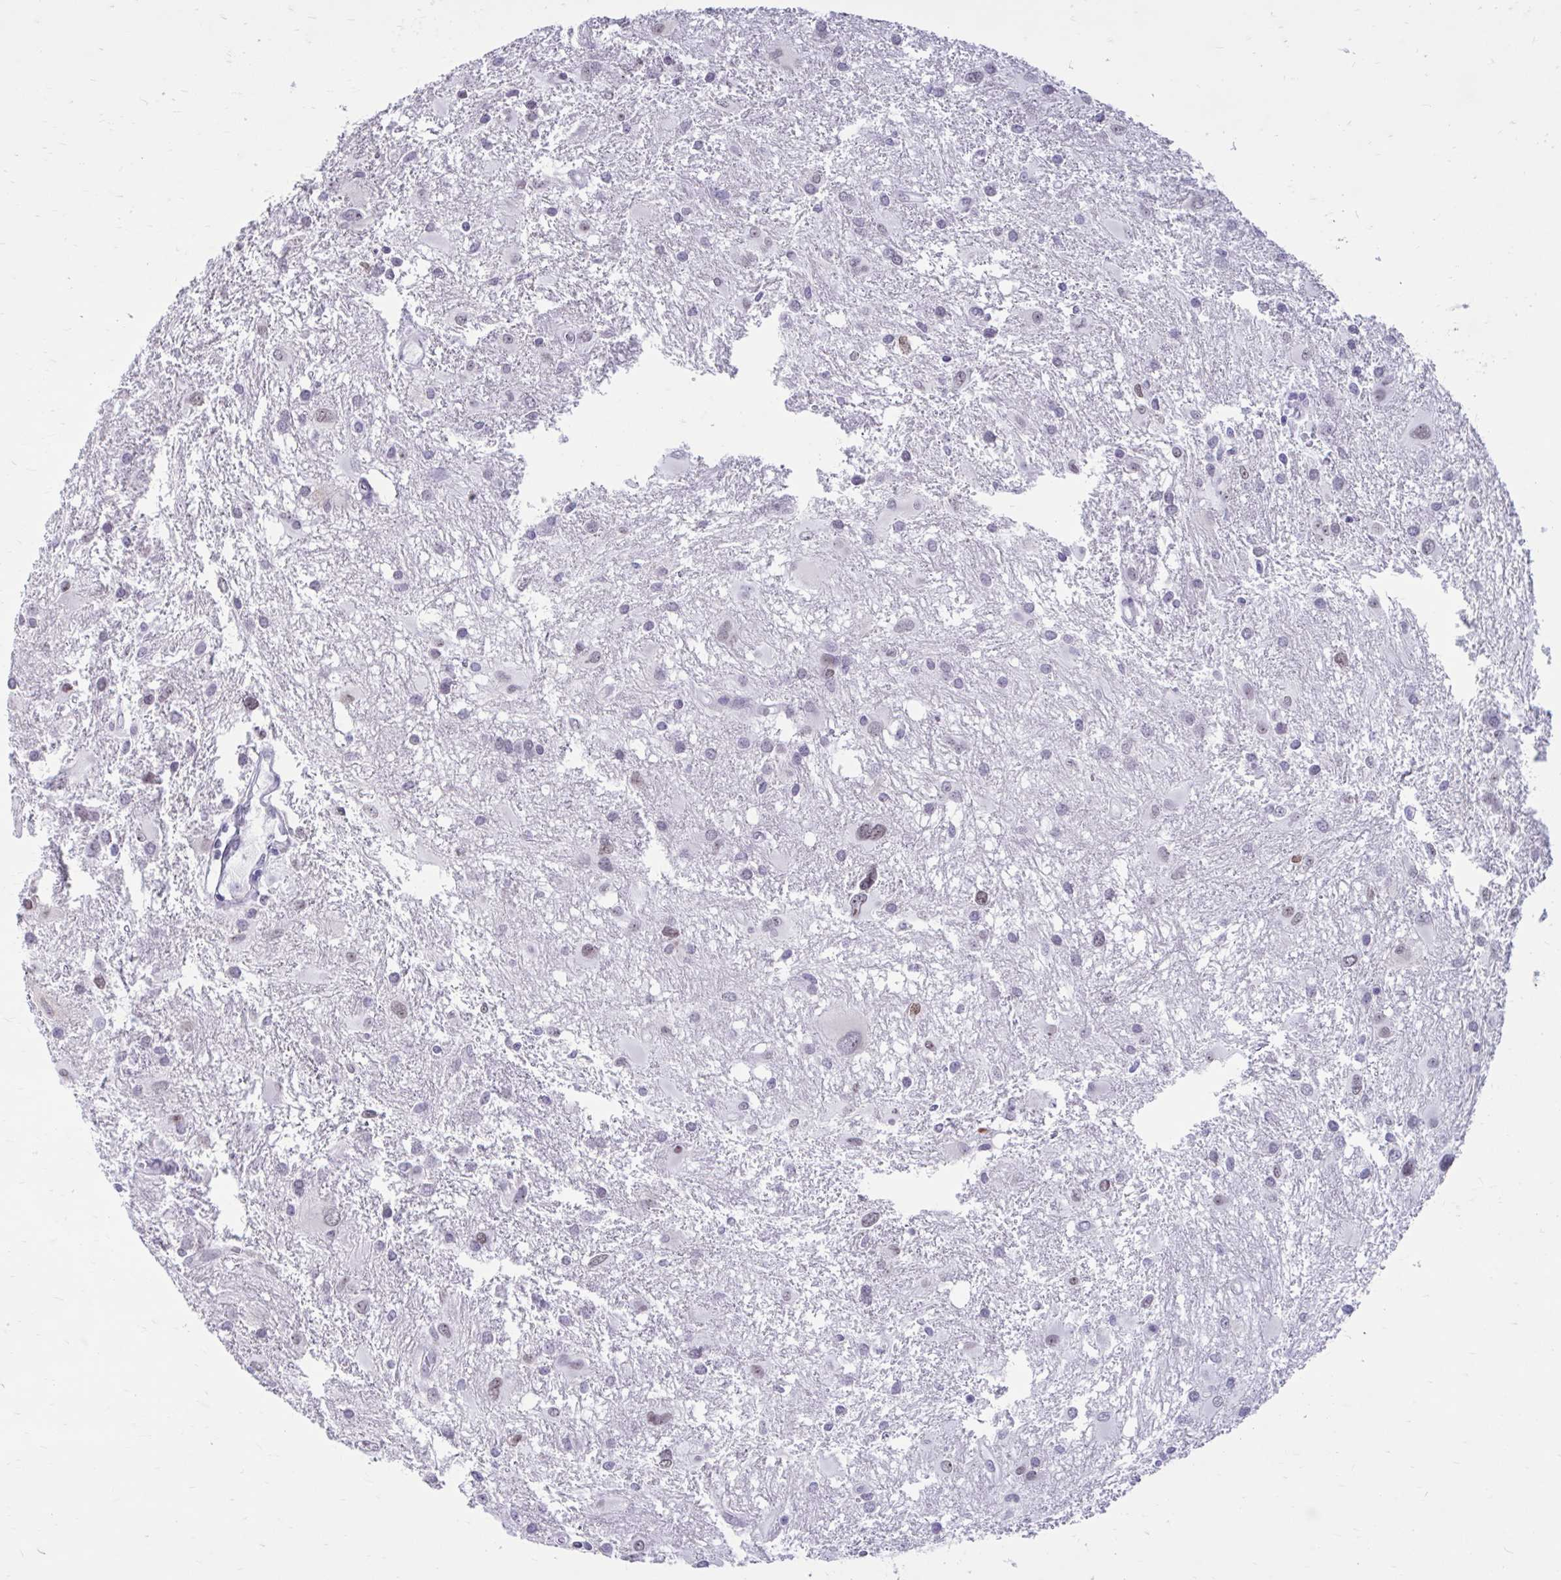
{"staining": {"intensity": "weak", "quantity": "<25%", "location": "nuclear"}, "tissue": "glioma", "cell_type": "Tumor cells", "image_type": "cancer", "snomed": [{"axis": "morphology", "description": "Glioma, malignant, High grade"}, {"axis": "topography", "description": "Brain"}], "caption": "This is an IHC histopathology image of glioma. There is no positivity in tumor cells.", "gene": "PROSER1", "patient": {"sex": "male", "age": 53}}